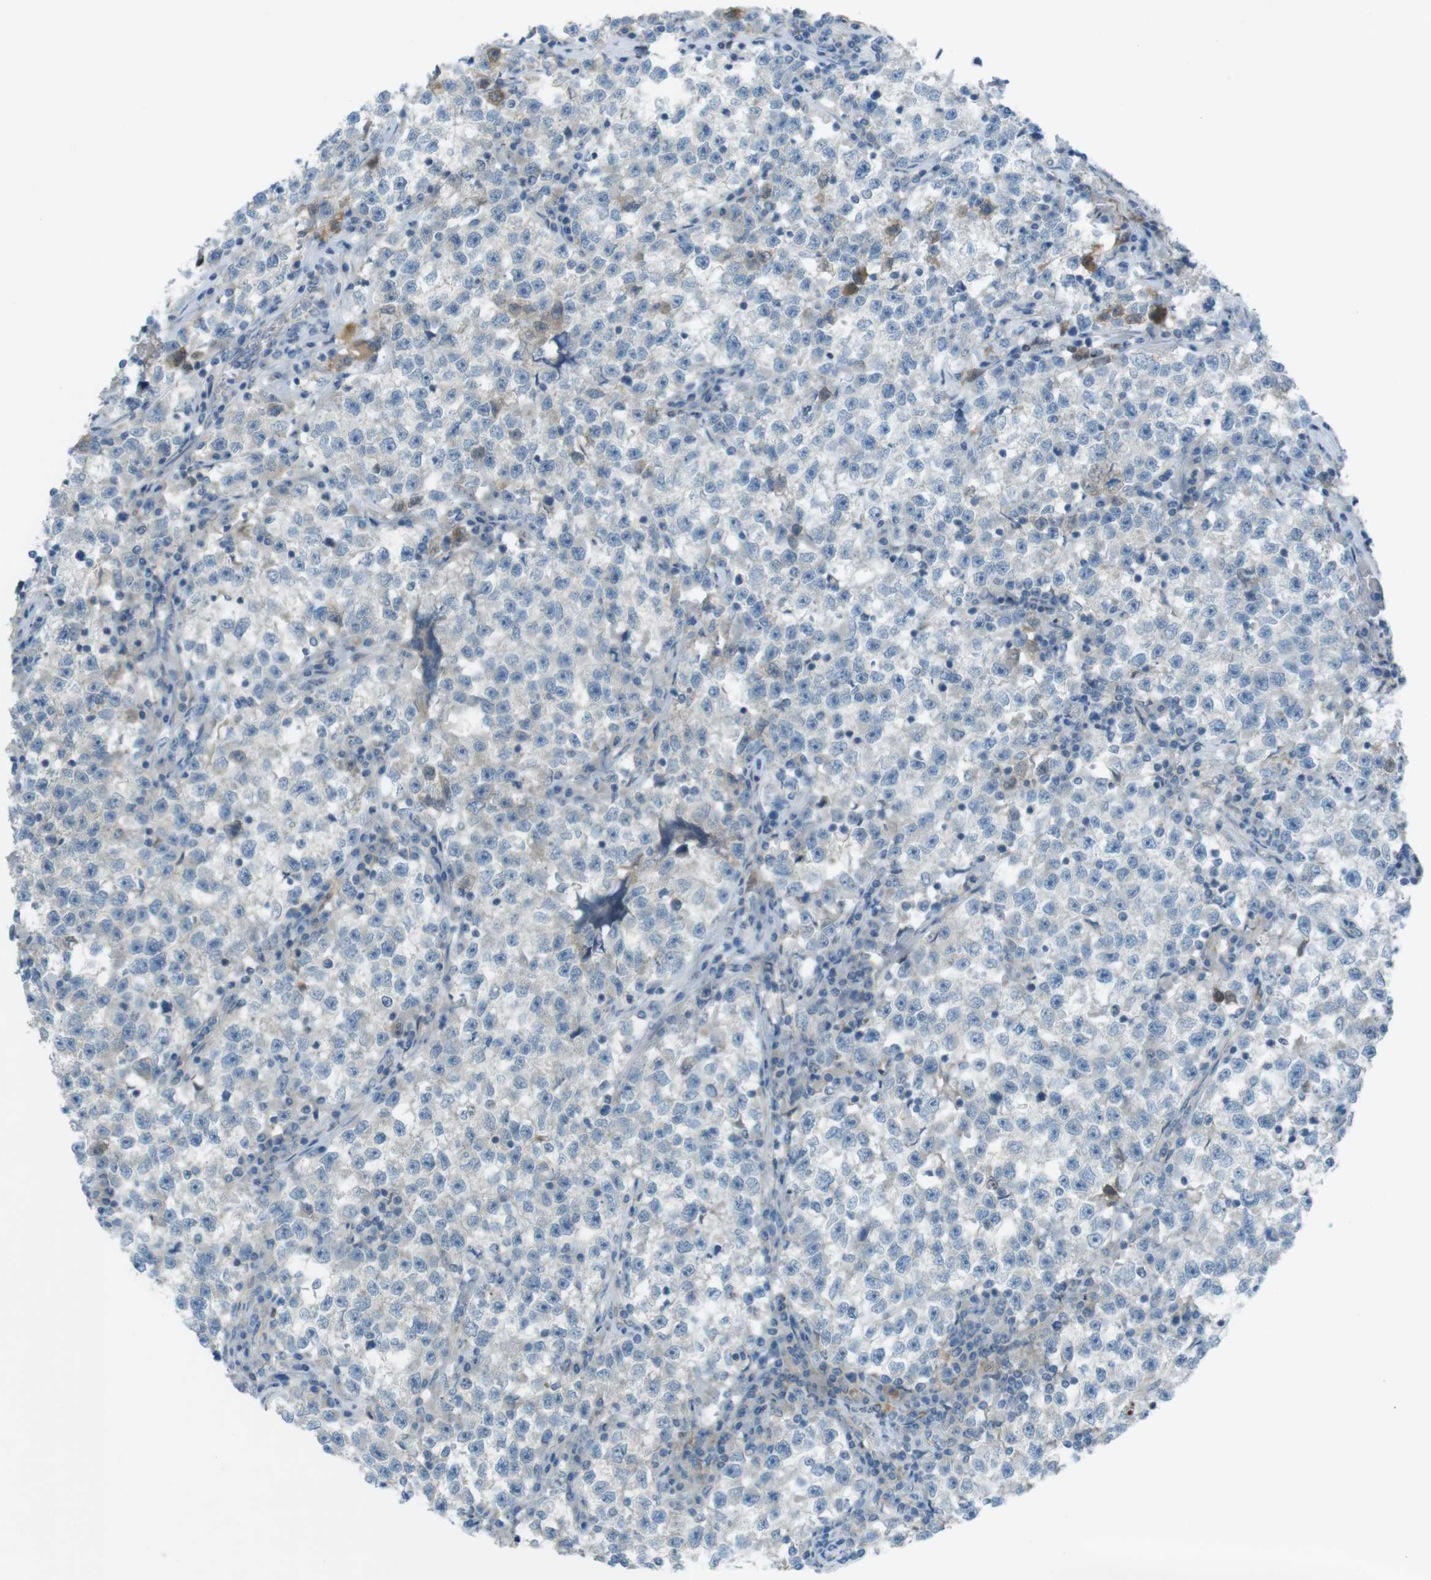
{"staining": {"intensity": "negative", "quantity": "none", "location": "none"}, "tissue": "testis cancer", "cell_type": "Tumor cells", "image_type": "cancer", "snomed": [{"axis": "morphology", "description": "Seminoma, NOS"}, {"axis": "topography", "description": "Testis"}], "caption": "The histopathology image displays no significant positivity in tumor cells of testis cancer (seminoma).", "gene": "ZDHHC20", "patient": {"sex": "male", "age": 22}}